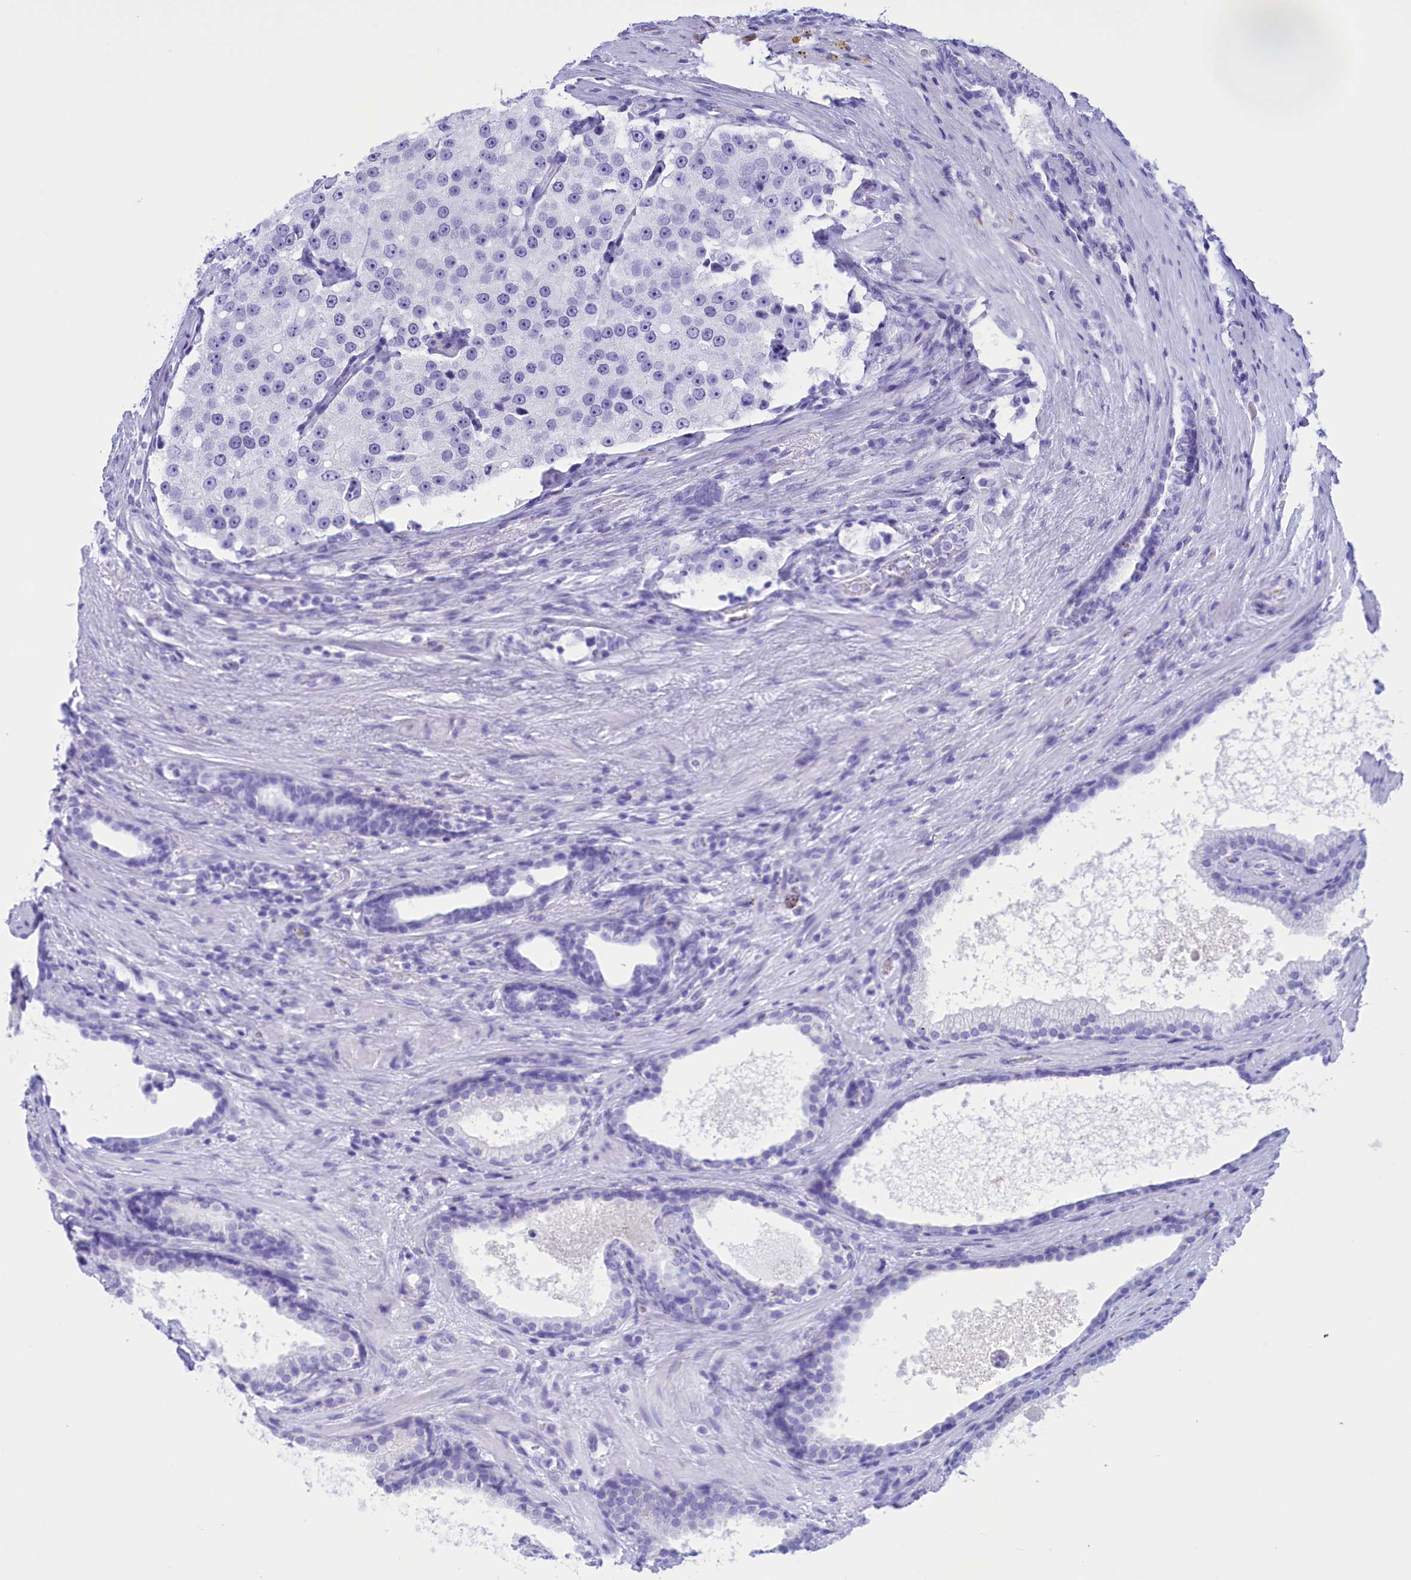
{"staining": {"intensity": "negative", "quantity": "none", "location": "none"}, "tissue": "prostate cancer", "cell_type": "Tumor cells", "image_type": "cancer", "snomed": [{"axis": "morphology", "description": "Adenocarcinoma, High grade"}, {"axis": "topography", "description": "Prostate"}], "caption": "This is a image of immunohistochemistry staining of adenocarcinoma (high-grade) (prostate), which shows no staining in tumor cells.", "gene": "BRI3", "patient": {"sex": "male", "age": 70}}